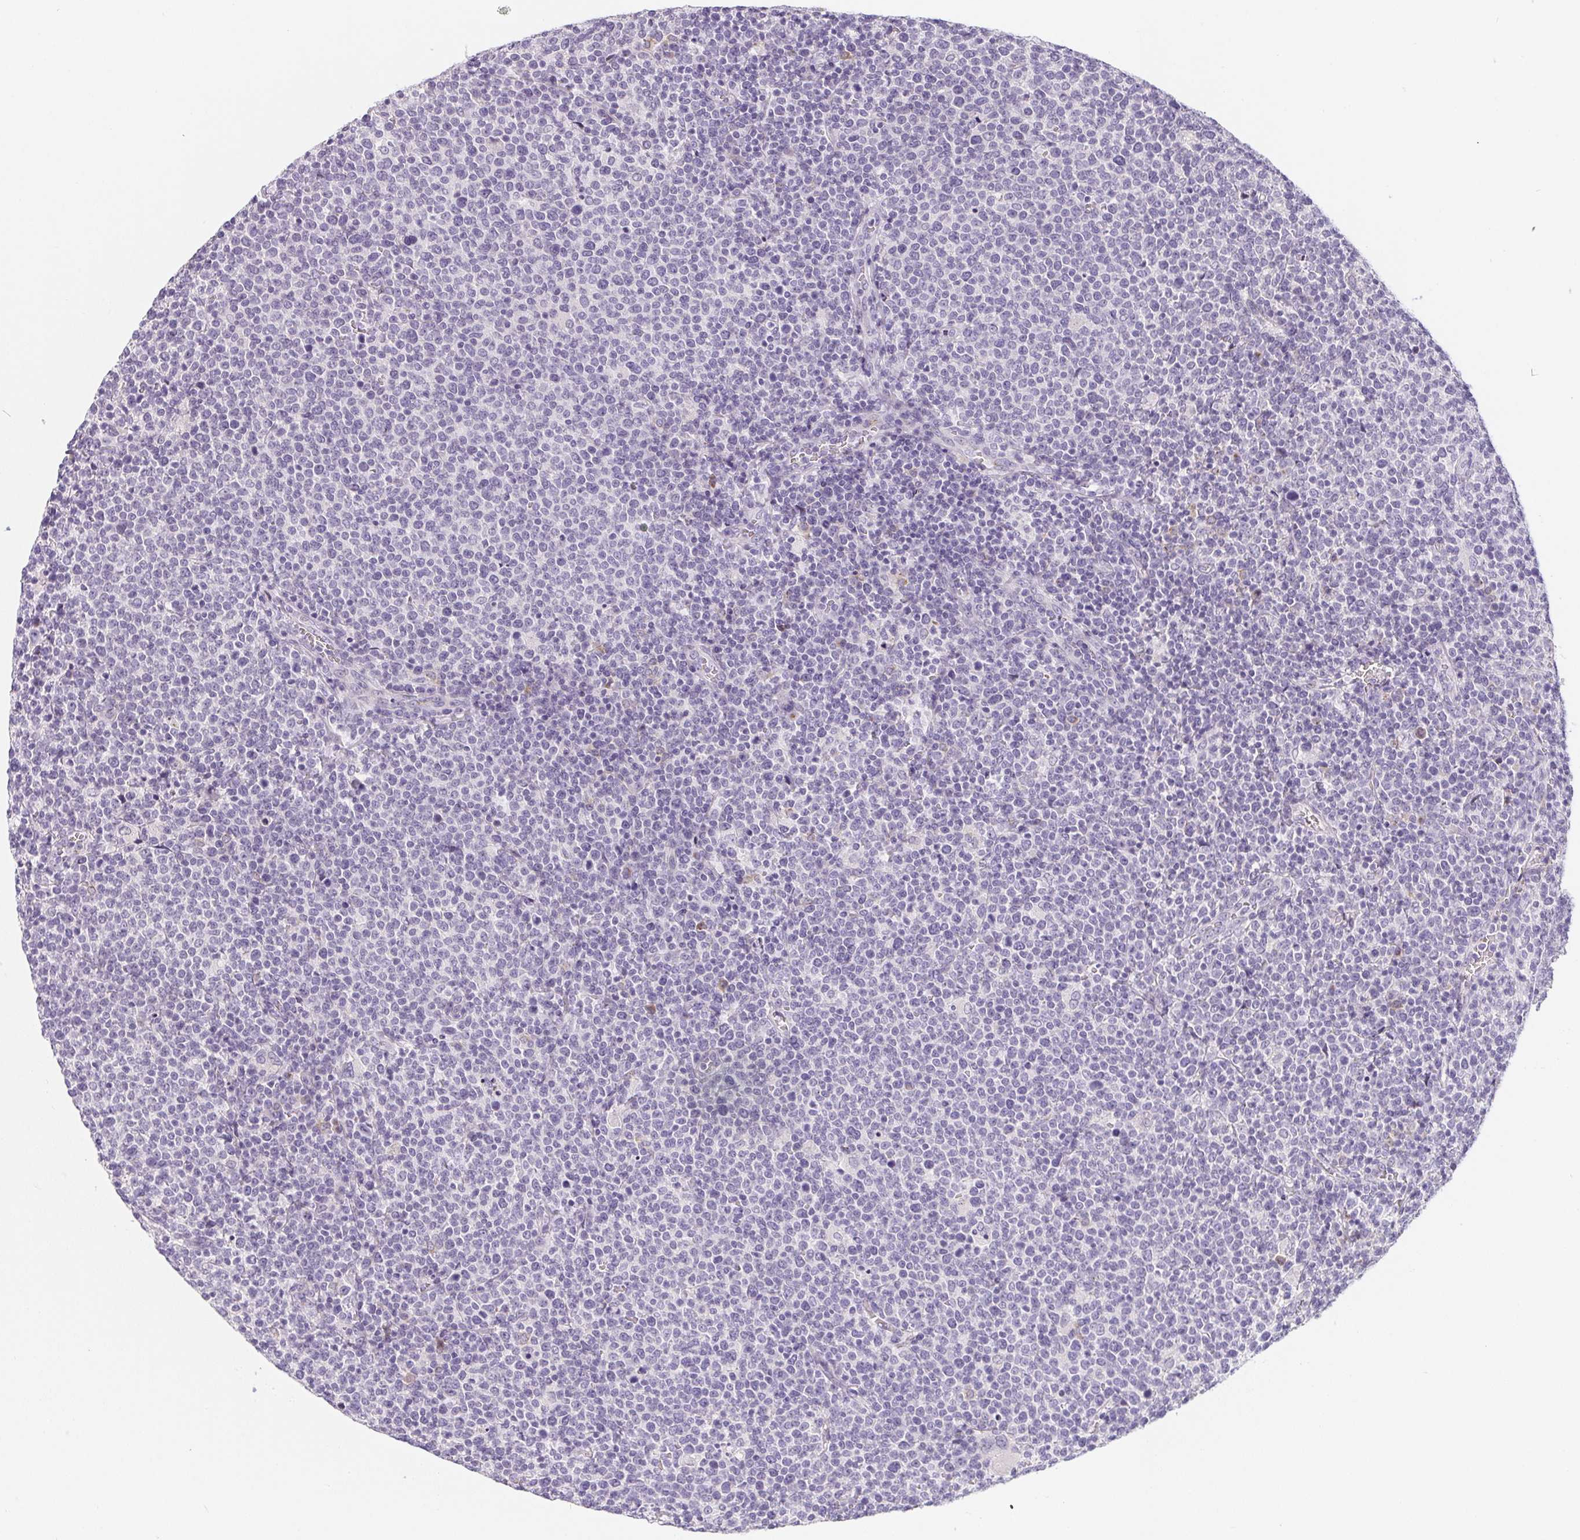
{"staining": {"intensity": "negative", "quantity": "none", "location": "none"}, "tissue": "lymphoma", "cell_type": "Tumor cells", "image_type": "cancer", "snomed": [{"axis": "morphology", "description": "Malignant lymphoma, non-Hodgkin's type, High grade"}, {"axis": "topography", "description": "Lymph node"}], "caption": "Malignant lymphoma, non-Hodgkin's type (high-grade) stained for a protein using immunohistochemistry shows no staining tumor cells.", "gene": "MAP1A", "patient": {"sex": "male", "age": 61}}